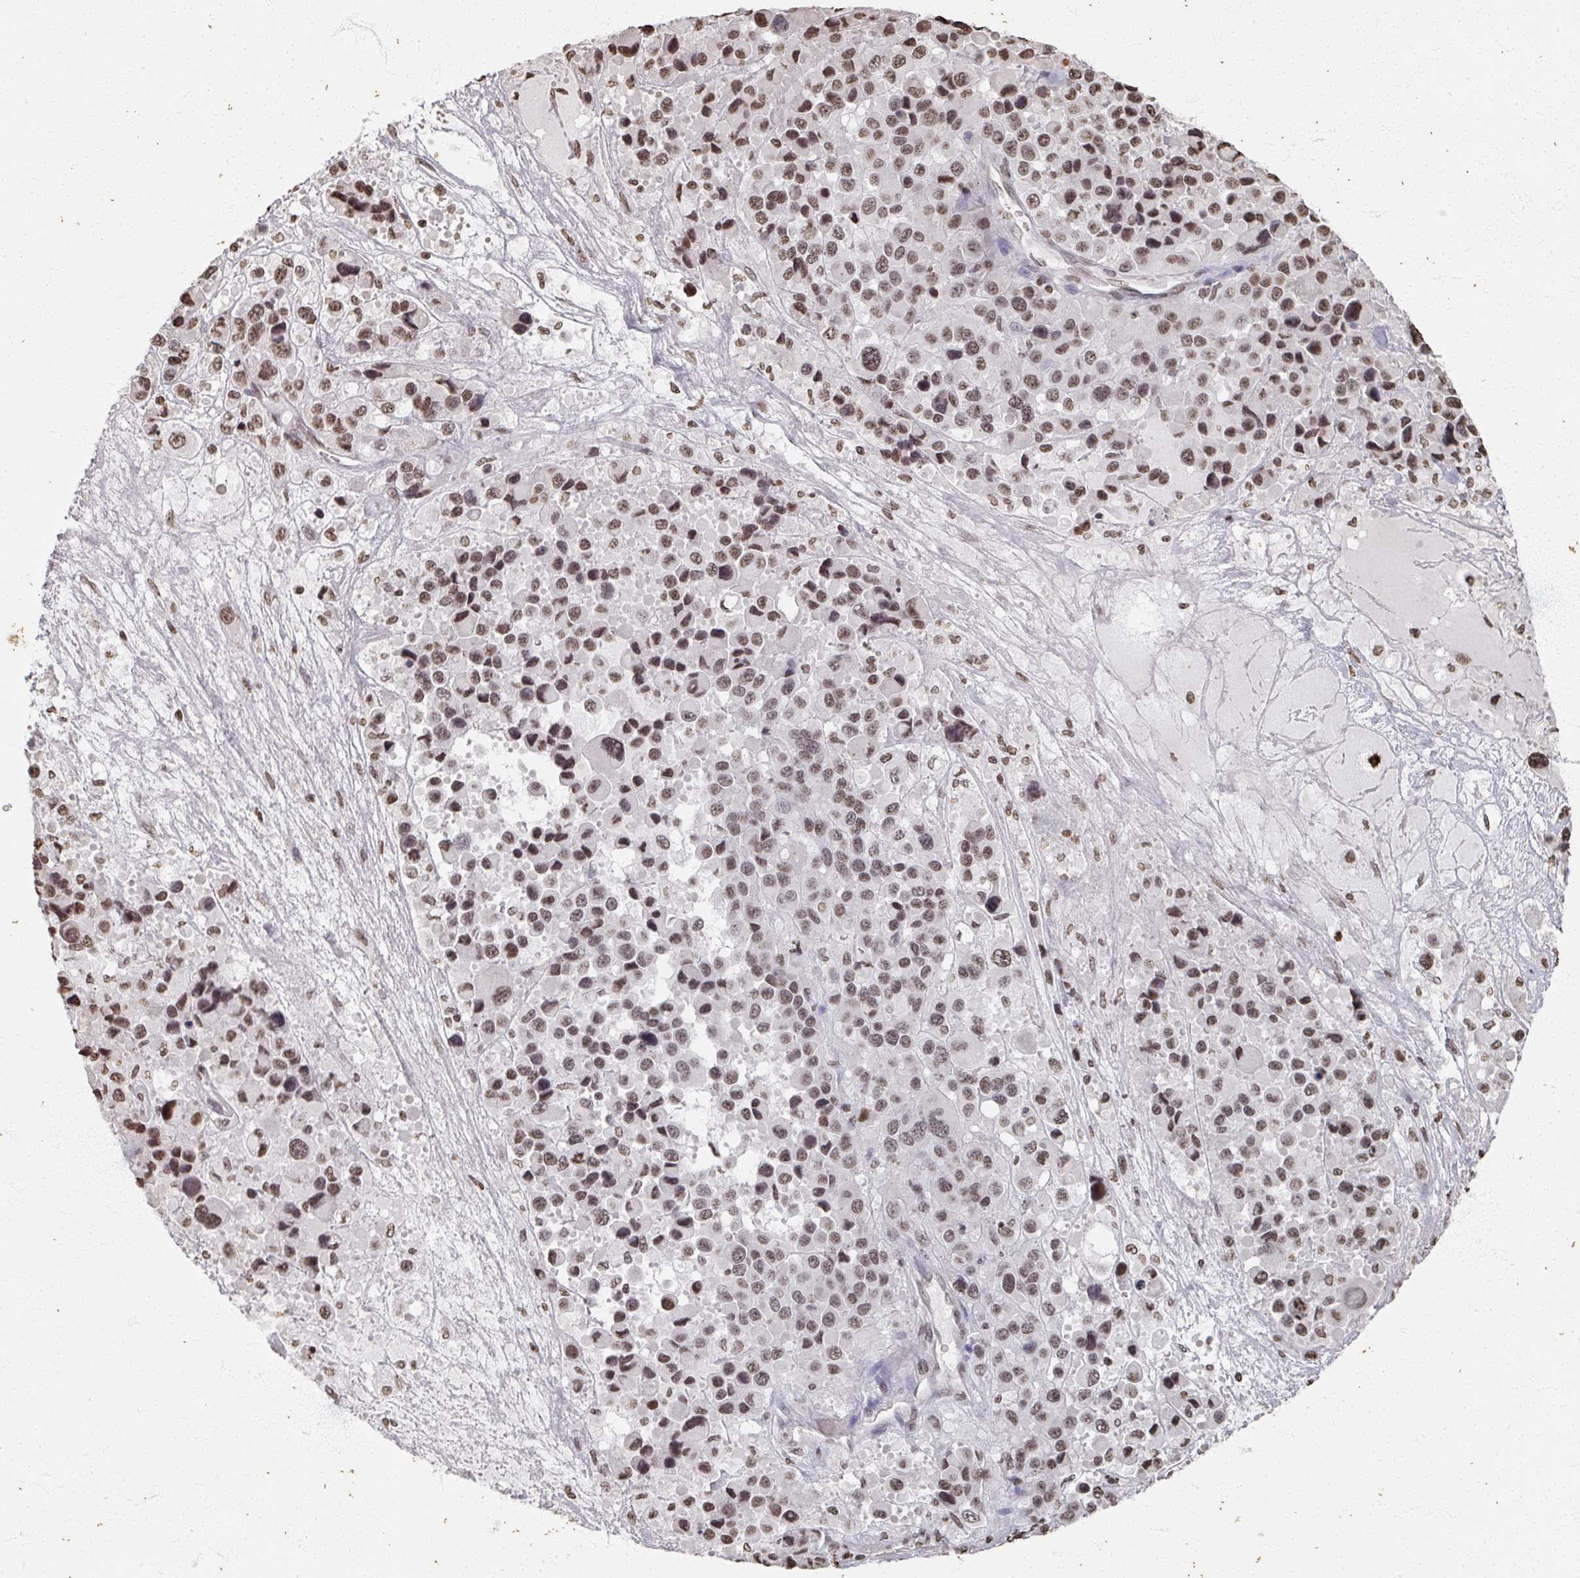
{"staining": {"intensity": "moderate", "quantity": ">75%", "location": "nuclear"}, "tissue": "melanoma", "cell_type": "Tumor cells", "image_type": "cancer", "snomed": [{"axis": "morphology", "description": "Malignant melanoma, Metastatic site"}, {"axis": "topography", "description": "Lymph node"}], "caption": "Protein analysis of melanoma tissue displays moderate nuclear staining in approximately >75% of tumor cells.", "gene": "DCUN1D5", "patient": {"sex": "female", "age": 65}}